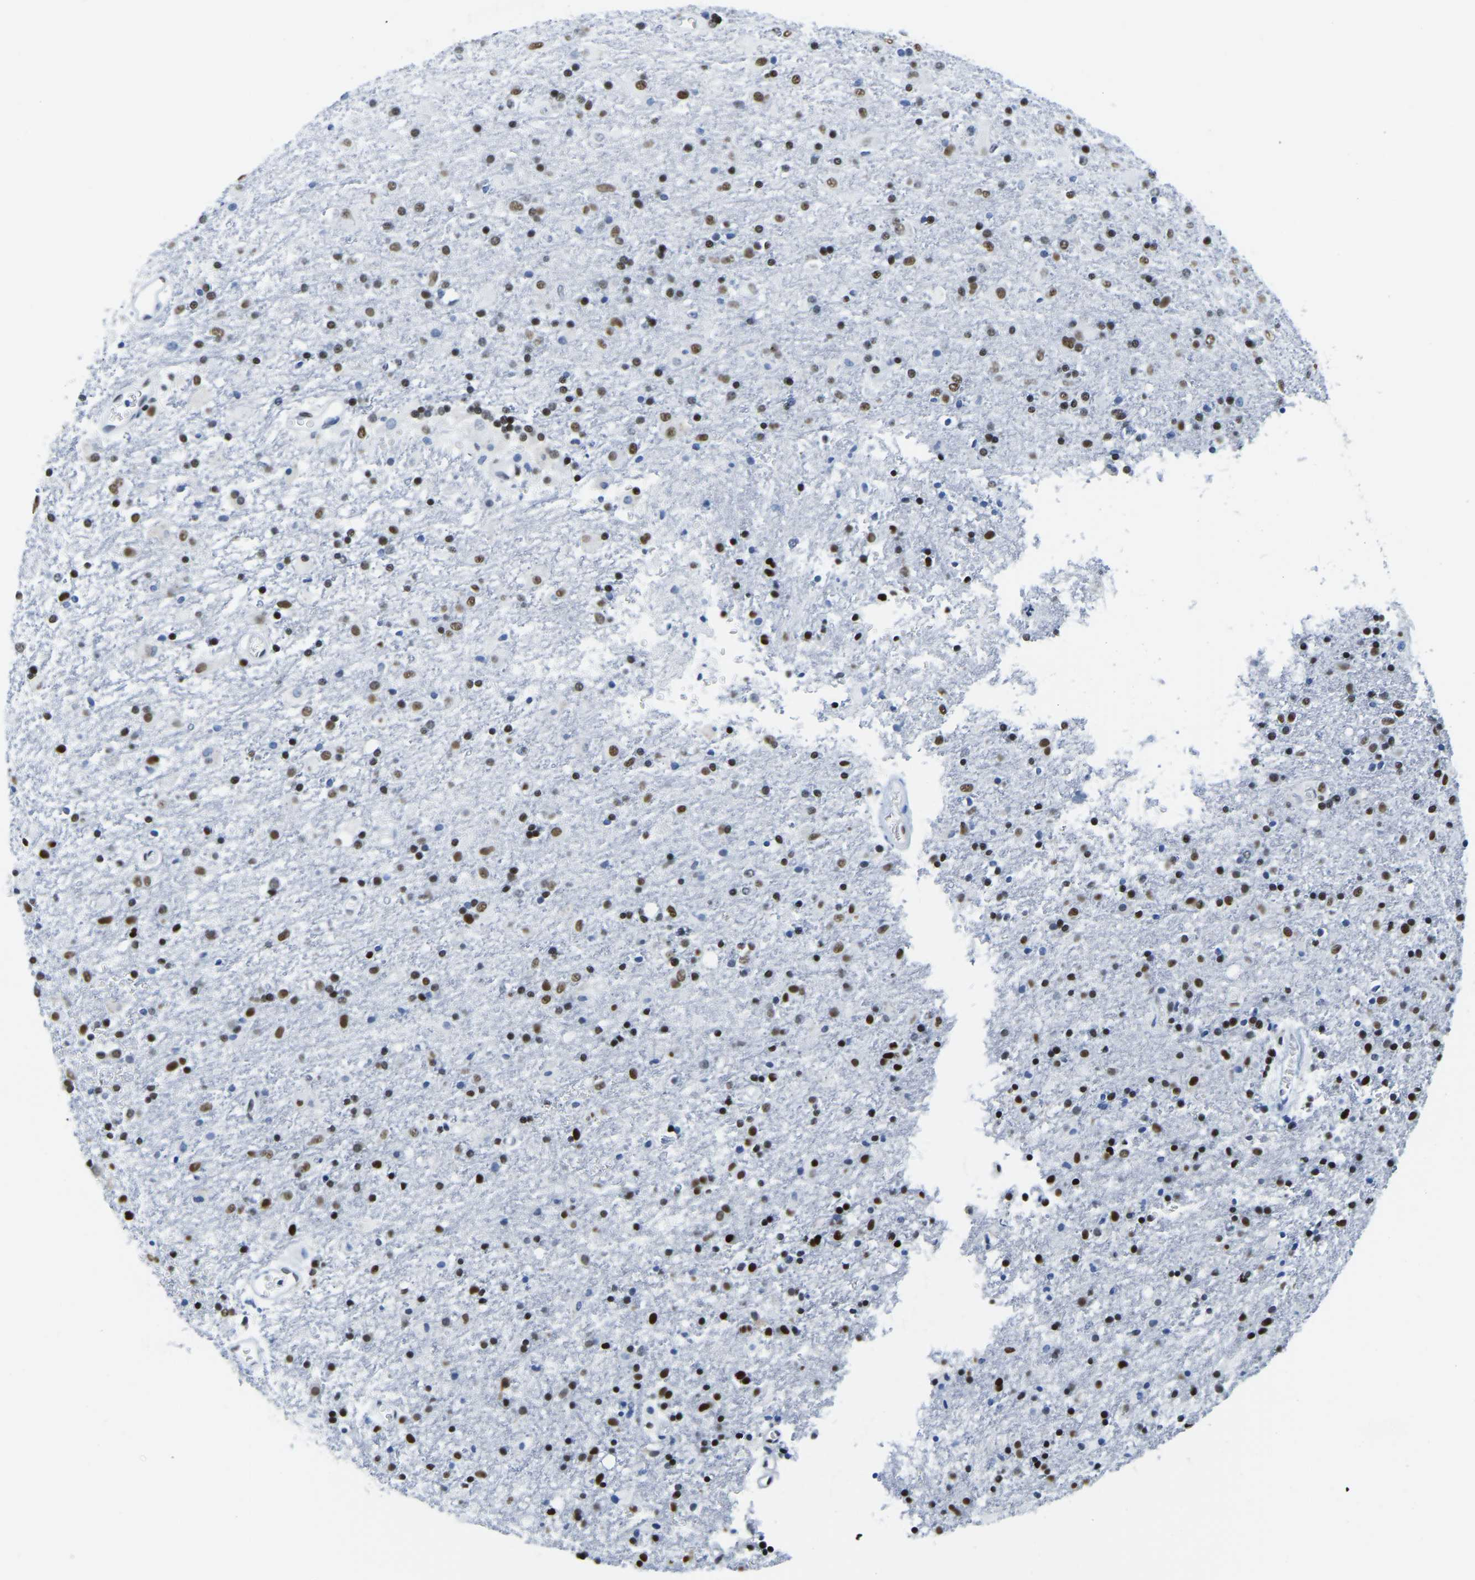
{"staining": {"intensity": "moderate", "quantity": ">75%", "location": "nuclear"}, "tissue": "glioma", "cell_type": "Tumor cells", "image_type": "cancer", "snomed": [{"axis": "morphology", "description": "Glioma, malignant, Low grade"}, {"axis": "topography", "description": "Brain"}], "caption": "About >75% of tumor cells in malignant glioma (low-grade) demonstrate moderate nuclear protein expression as visualized by brown immunohistochemical staining.", "gene": "UBA1", "patient": {"sex": "male", "age": 65}}